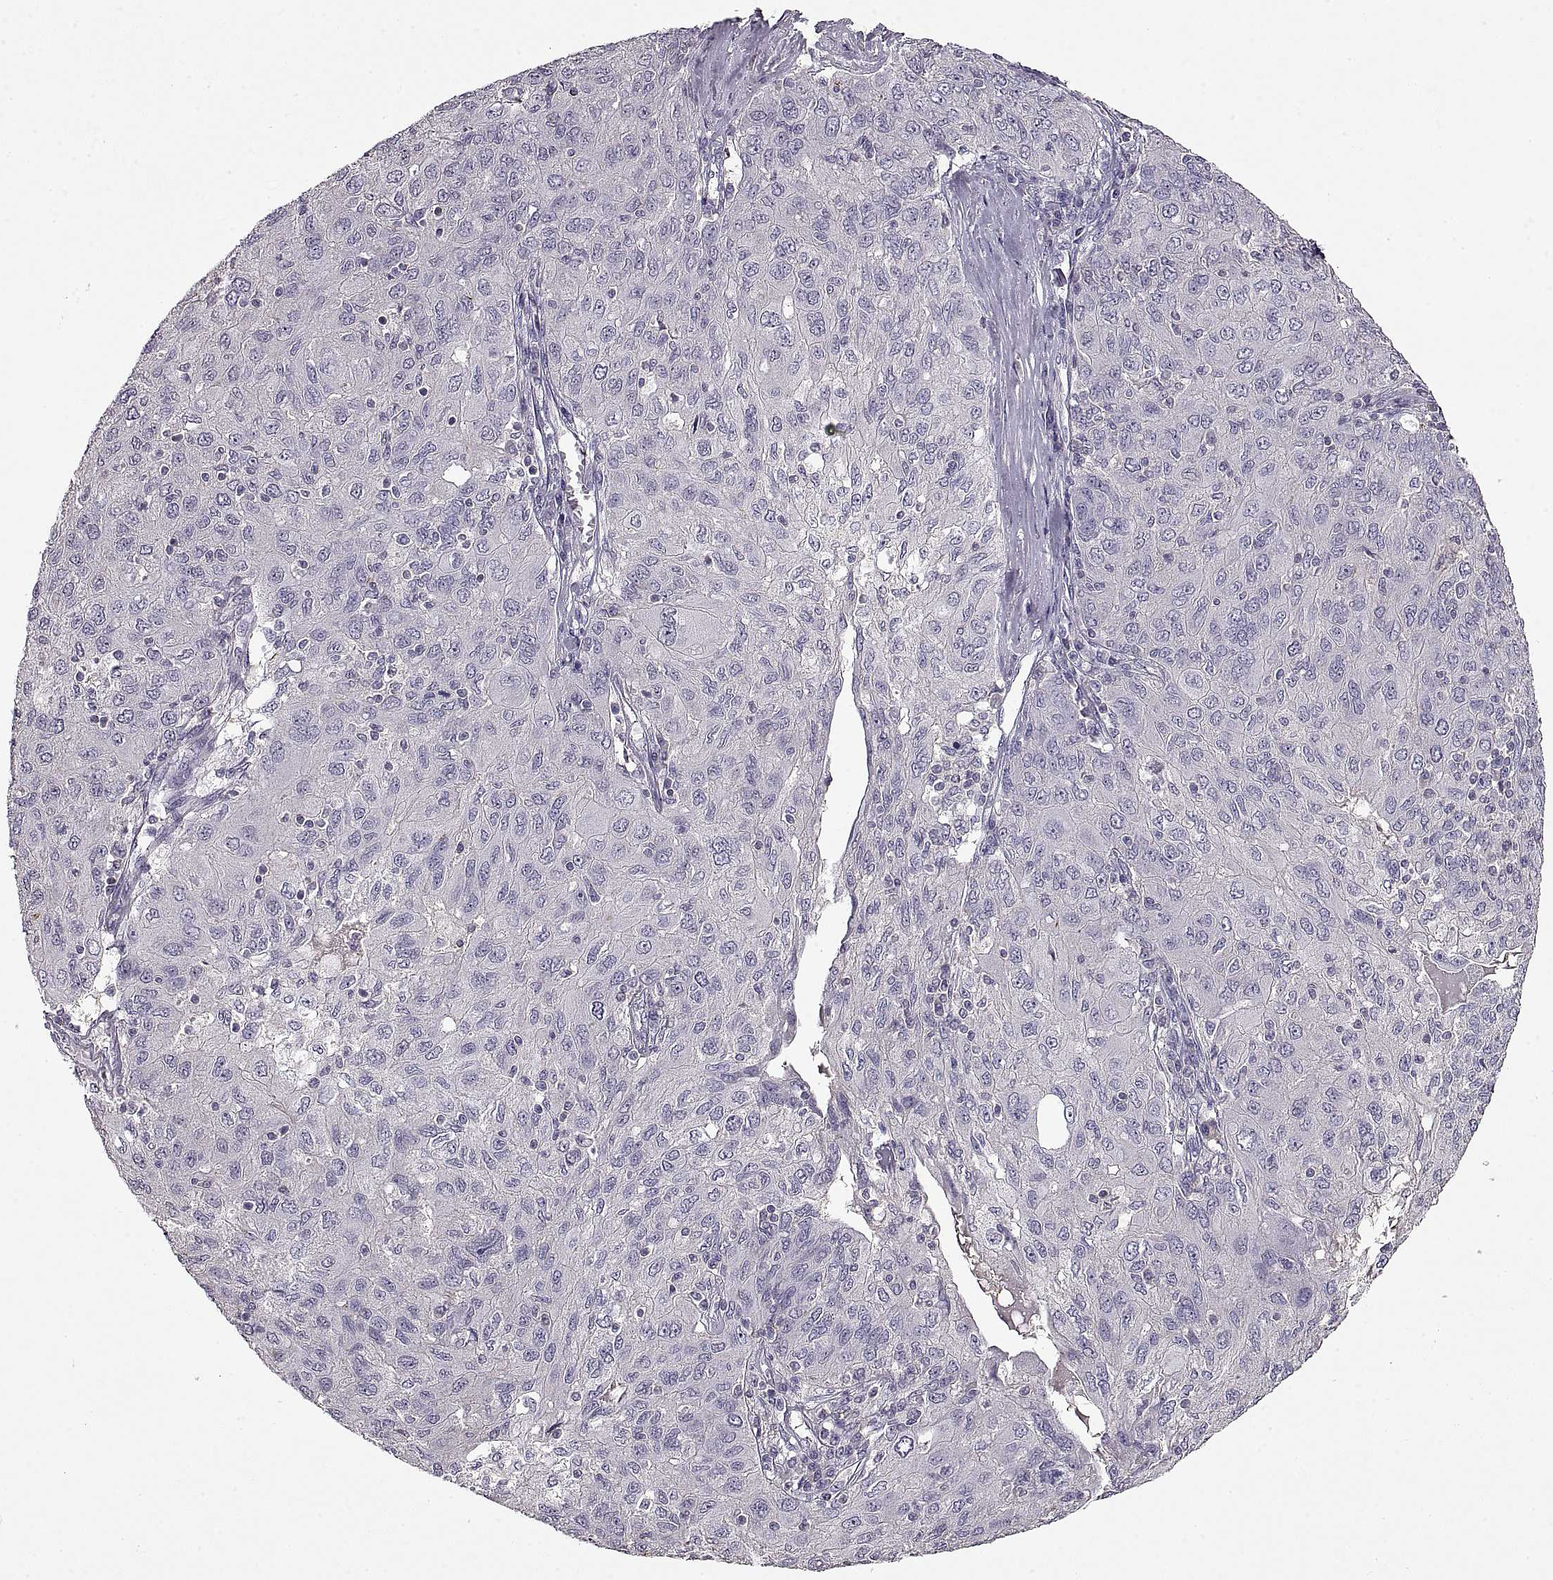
{"staining": {"intensity": "negative", "quantity": "none", "location": "none"}, "tissue": "ovarian cancer", "cell_type": "Tumor cells", "image_type": "cancer", "snomed": [{"axis": "morphology", "description": "Carcinoma, endometroid"}, {"axis": "topography", "description": "Ovary"}], "caption": "Ovarian endometroid carcinoma was stained to show a protein in brown. There is no significant positivity in tumor cells.", "gene": "ADAM11", "patient": {"sex": "female", "age": 50}}